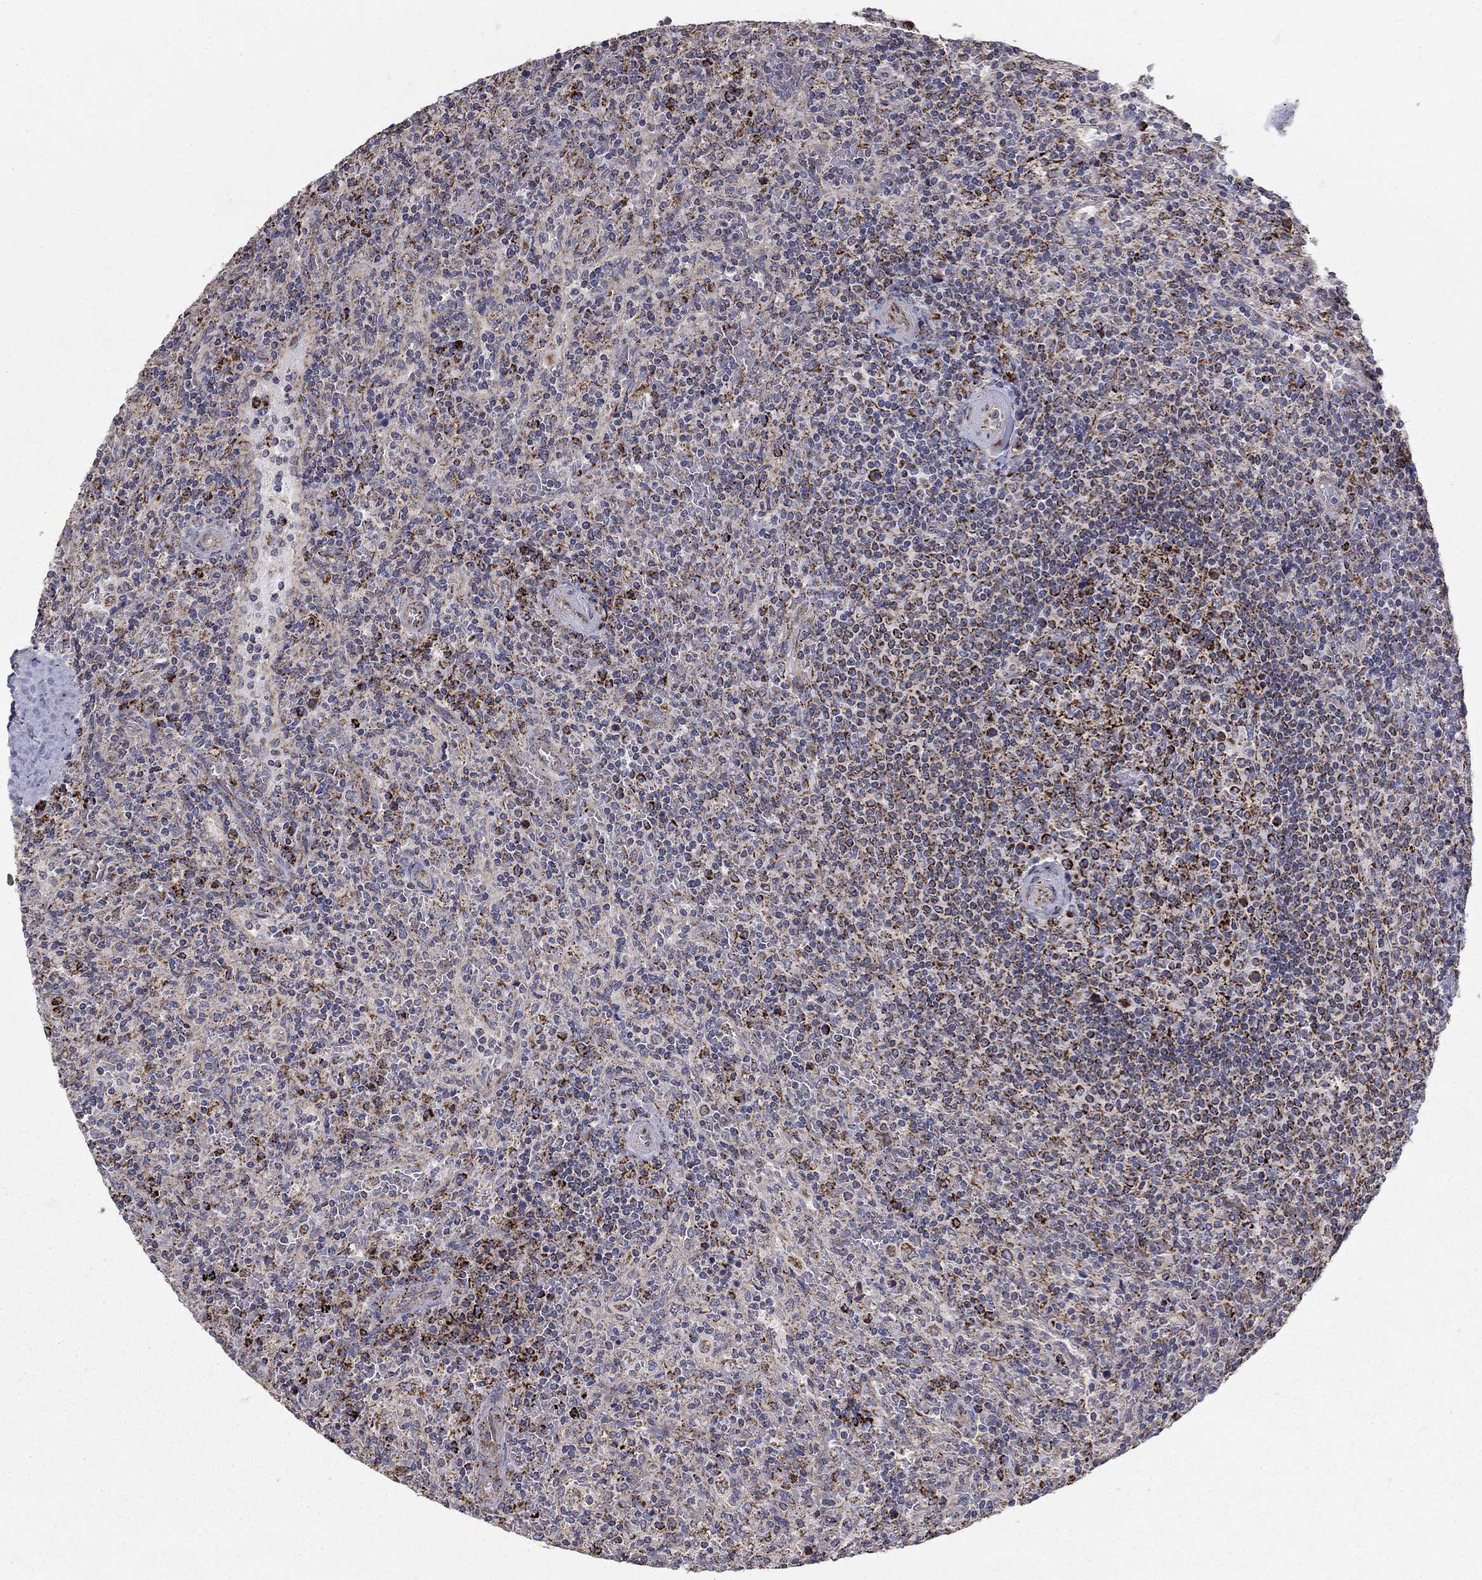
{"staining": {"intensity": "strong", "quantity": "<25%", "location": "cytoplasmic/membranous"}, "tissue": "lymphoma", "cell_type": "Tumor cells", "image_type": "cancer", "snomed": [{"axis": "morphology", "description": "Malignant lymphoma, non-Hodgkin's type, Low grade"}, {"axis": "topography", "description": "Spleen"}], "caption": "Protein expression by immunohistochemistry reveals strong cytoplasmic/membranous staining in approximately <25% of tumor cells in lymphoma.", "gene": "GCSH", "patient": {"sex": "male", "age": 62}}